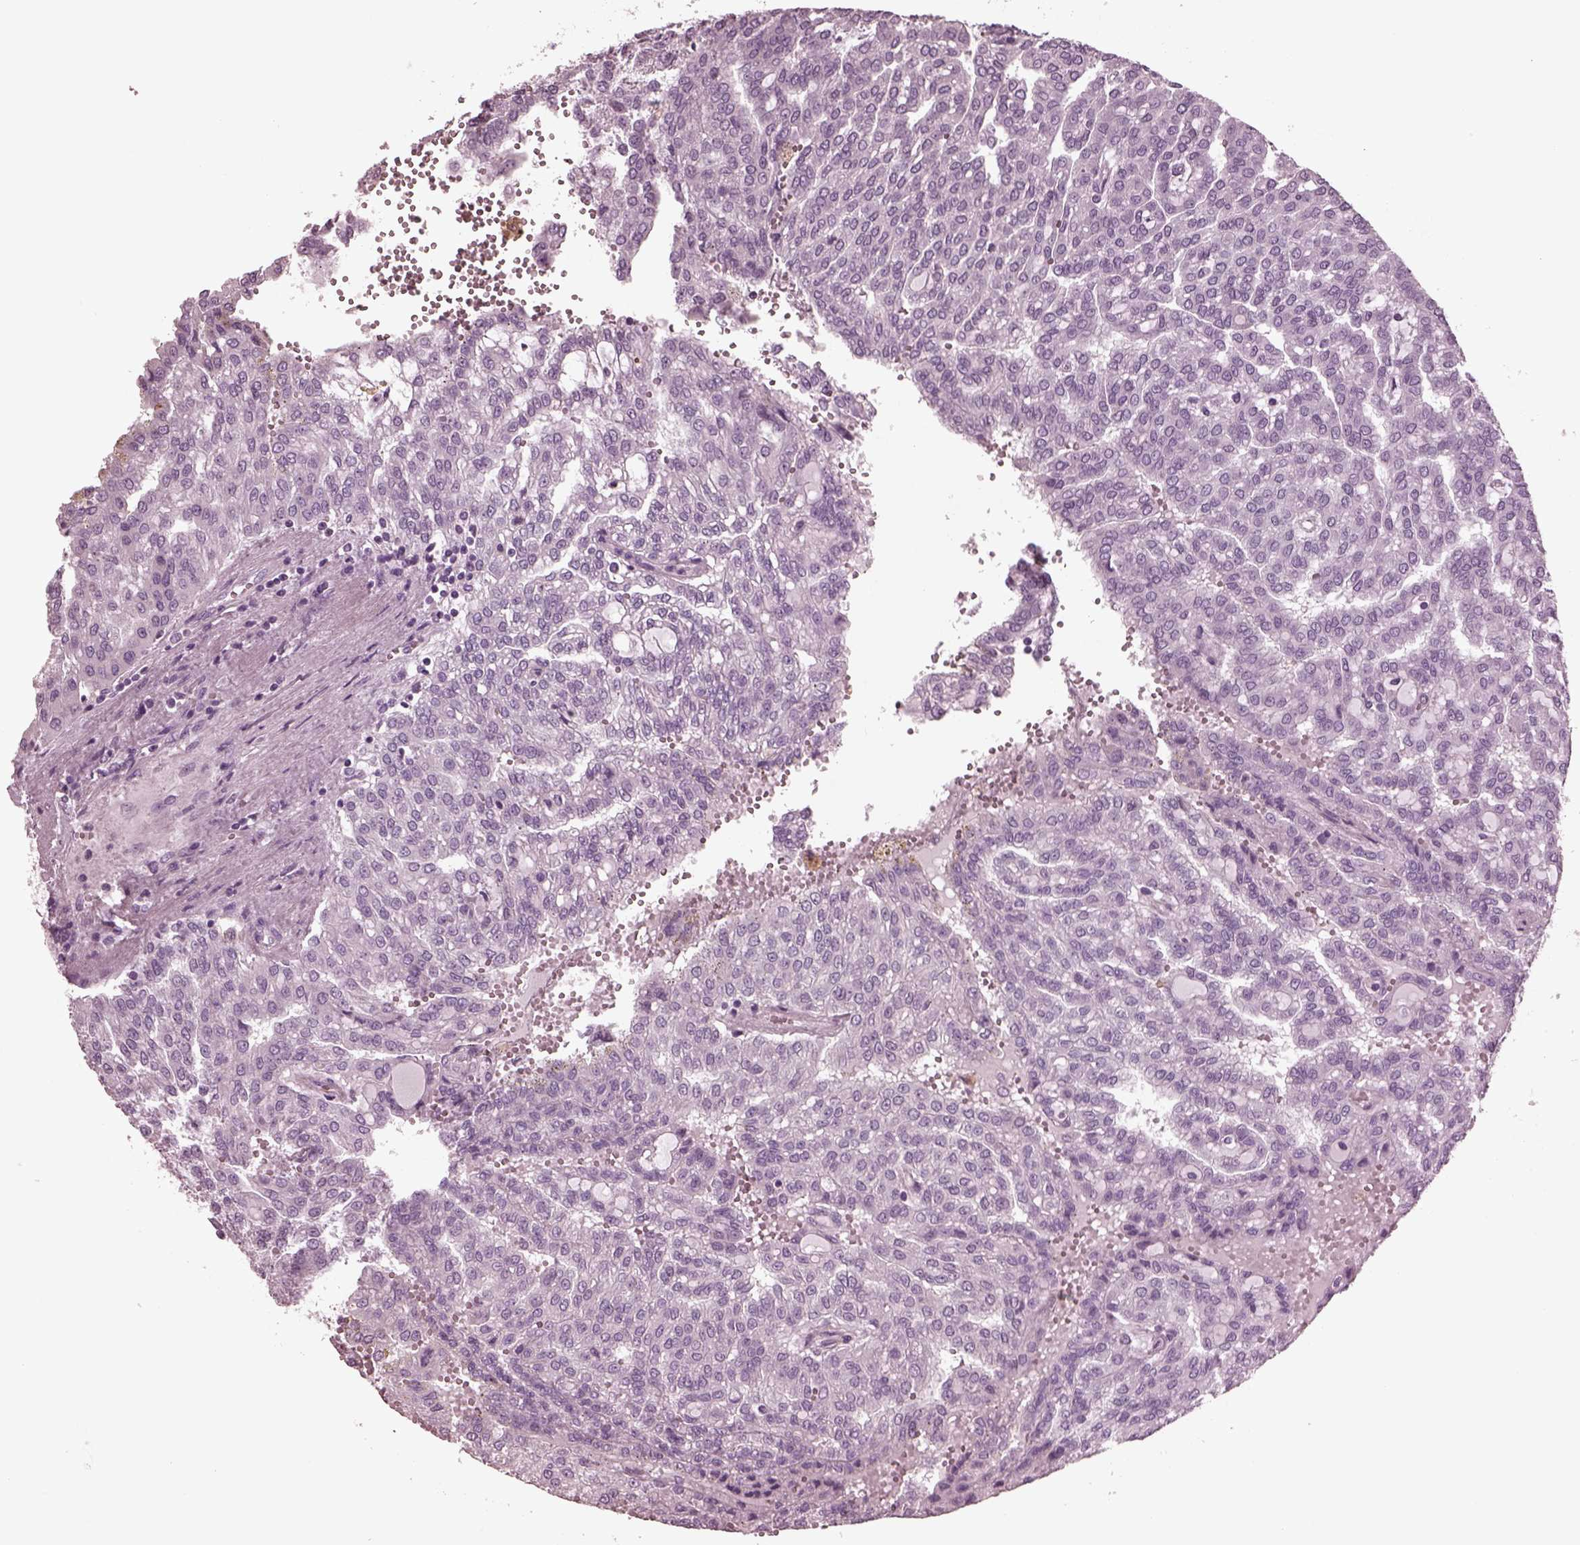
{"staining": {"intensity": "negative", "quantity": "none", "location": "none"}, "tissue": "renal cancer", "cell_type": "Tumor cells", "image_type": "cancer", "snomed": [{"axis": "morphology", "description": "Adenocarcinoma, NOS"}, {"axis": "topography", "description": "Kidney"}], "caption": "Immunohistochemistry (IHC) micrograph of human renal cancer stained for a protein (brown), which demonstrates no staining in tumor cells.", "gene": "GDF11", "patient": {"sex": "male", "age": 63}}